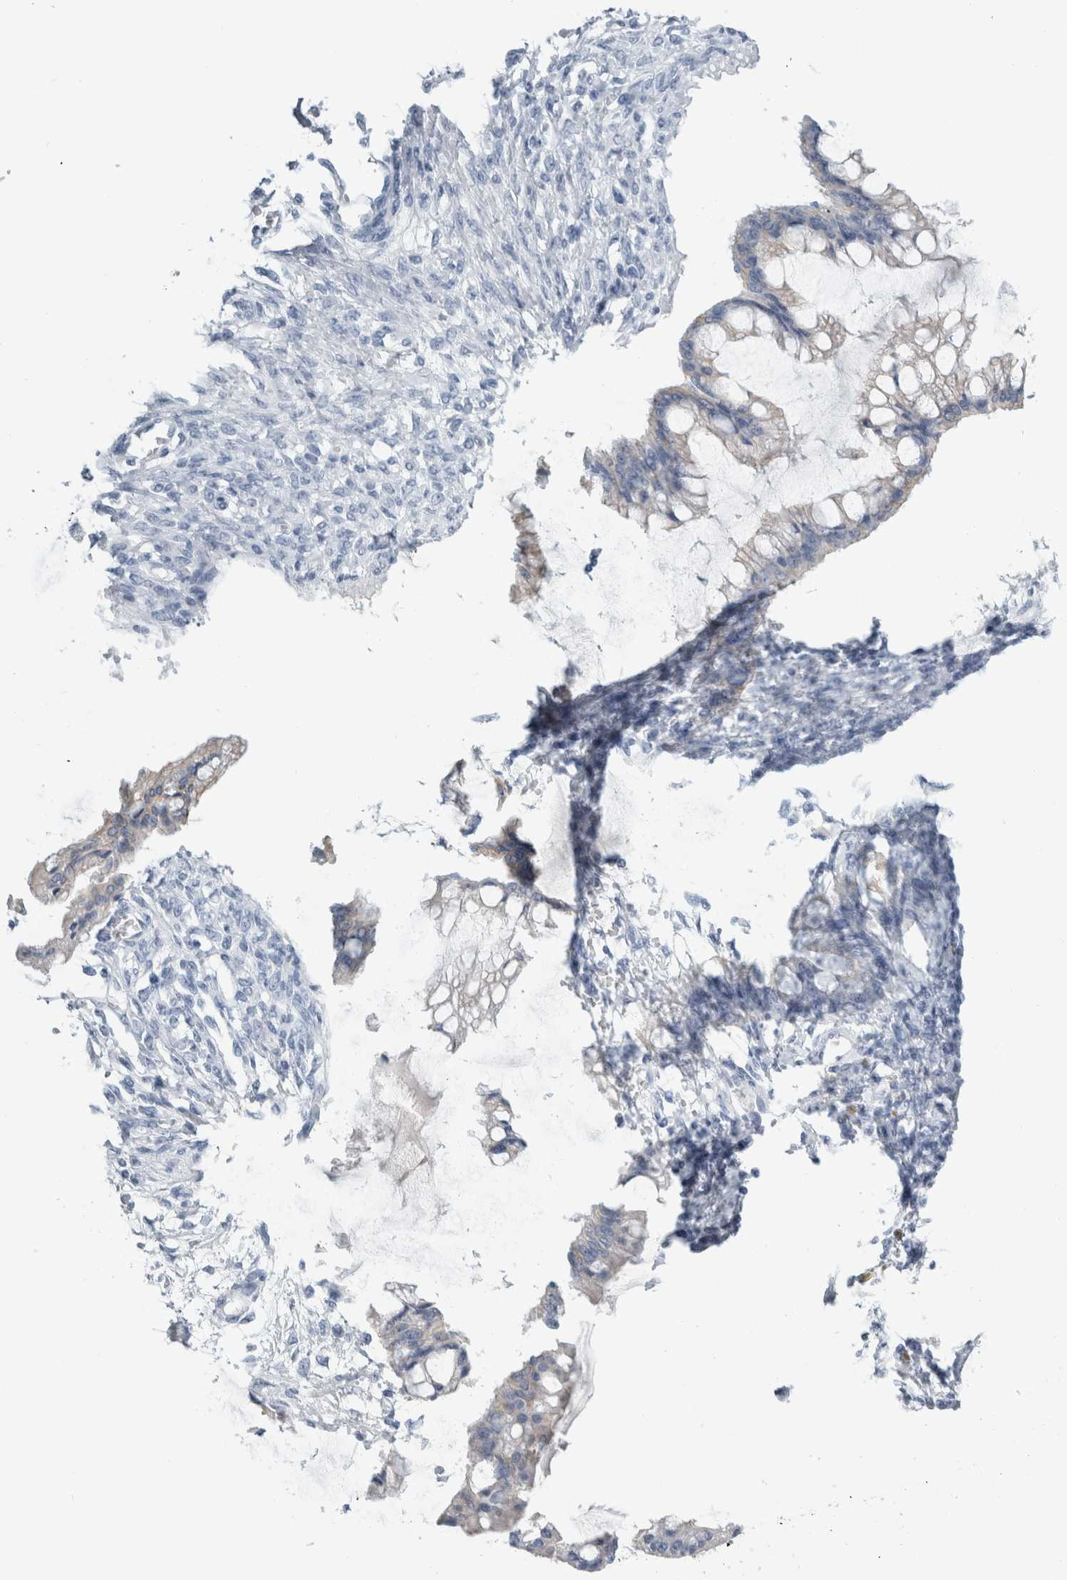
{"staining": {"intensity": "weak", "quantity": "25%-75%", "location": "cytoplasmic/membranous"}, "tissue": "ovarian cancer", "cell_type": "Tumor cells", "image_type": "cancer", "snomed": [{"axis": "morphology", "description": "Cystadenocarcinoma, mucinous, NOS"}, {"axis": "topography", "description": "Ovary"}], "caption": "A high-resolution micrograph shows immunohistochemistry staining of ovarian mucinous cystadenocarcinoma, which exhibits weak cytoplasmic/membranous positivity in about 25%-75% of tumor cells.", "gene": "RPH3AL", "patient": {"sex": "female", "age": 73}}